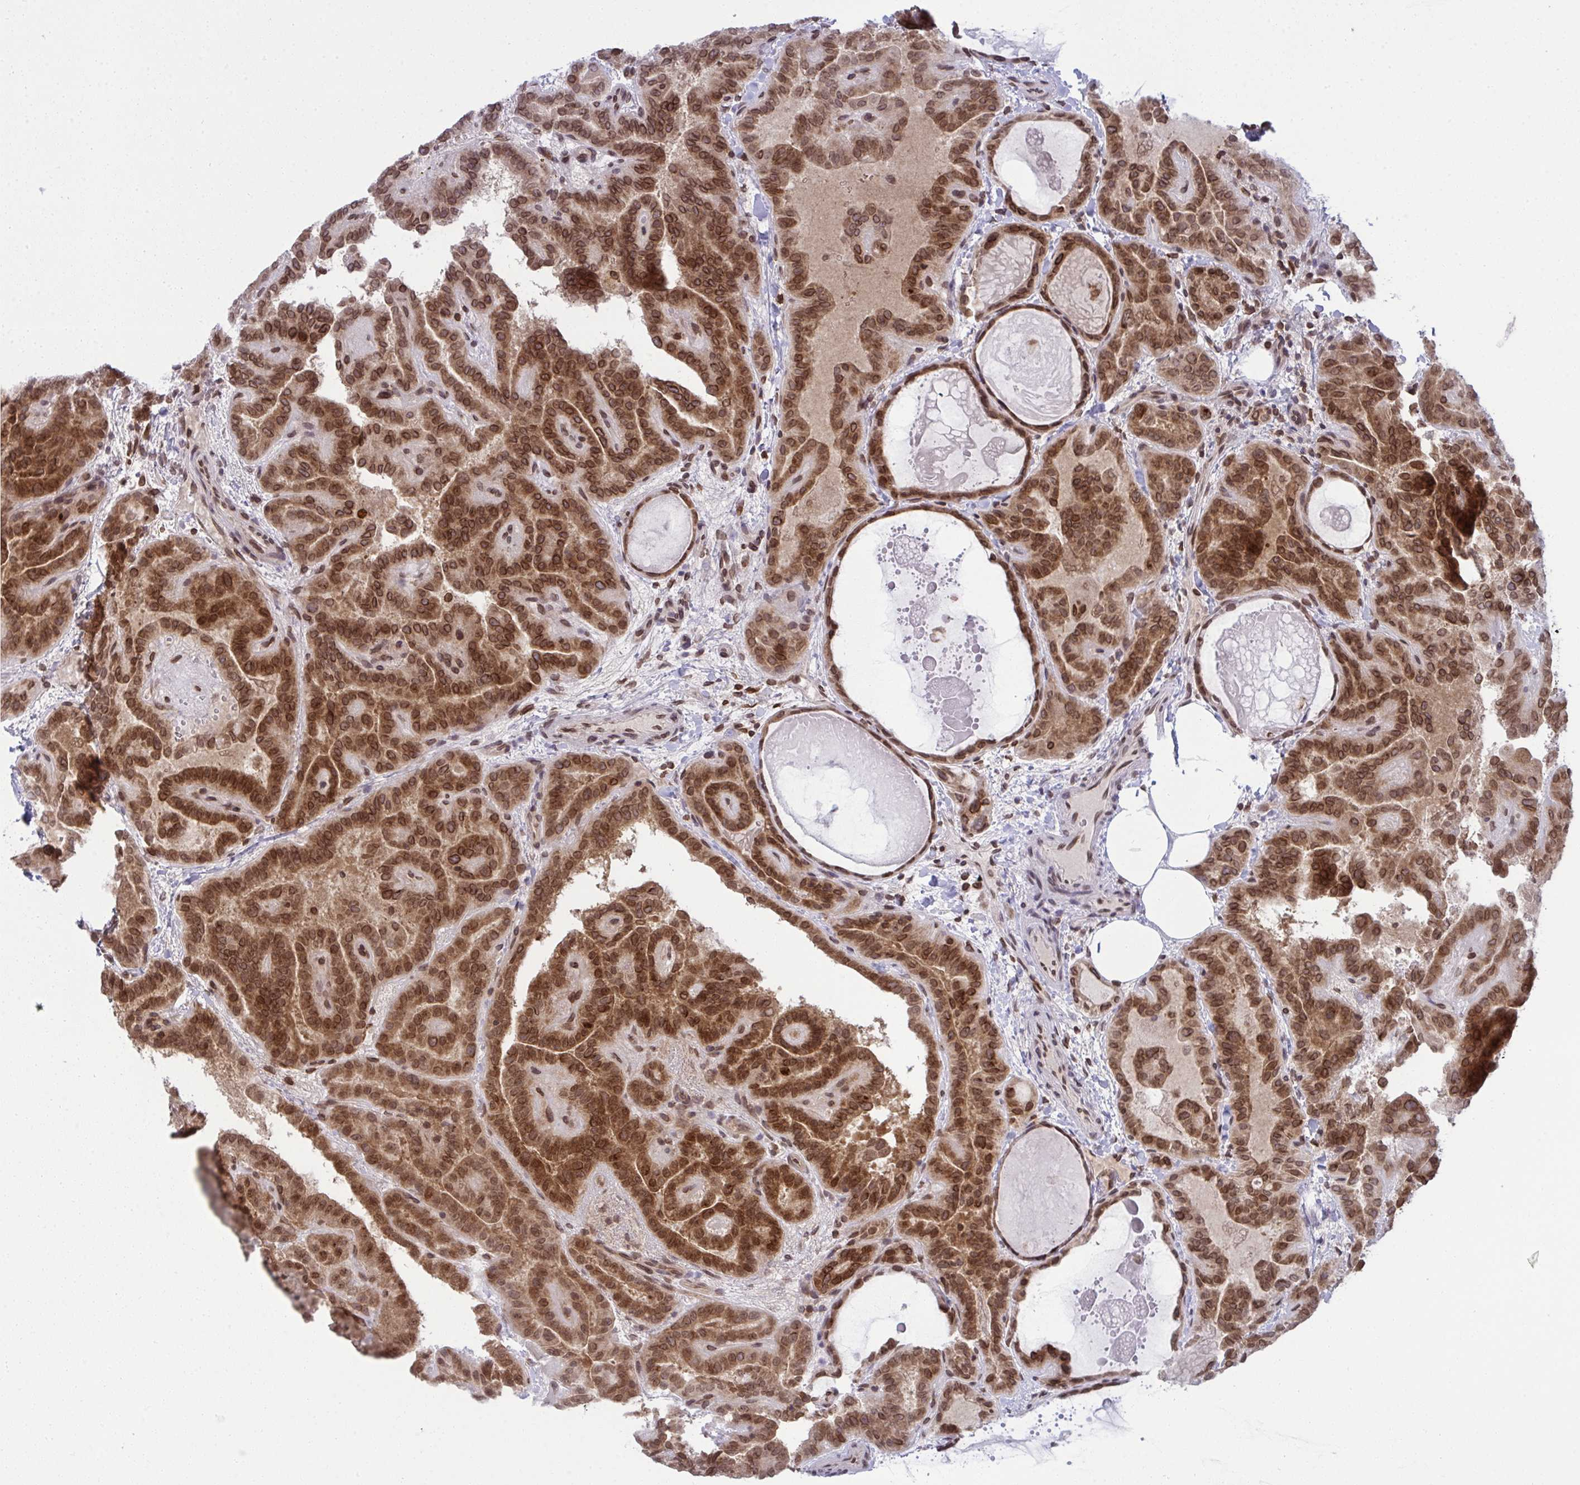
{"staining": {"intensity": "strong", "quantity": ">75%", "location": "cytoplasmic/membranous,nuclear"}, "tissue": "thyroid cancer", "cell_type": "Tumor cells", "image_type": "cancer", "snomed": [{"axis": "morphology", "description": "Papillary adenocarcinoma, NOS"}, {"axis": "topography", "description": "Thyroid gland"}], "caption": "A photomicrograph of human thyroid cancer stained for a protein reveals strong cytoplasmic/membranous and nuclear brown staining in tumor cells. The protein of interest is shown in brown color, while the nuclei are stained blue.", "gene": "RANBP2", "patient": {"sex": "female", "age": 46}}